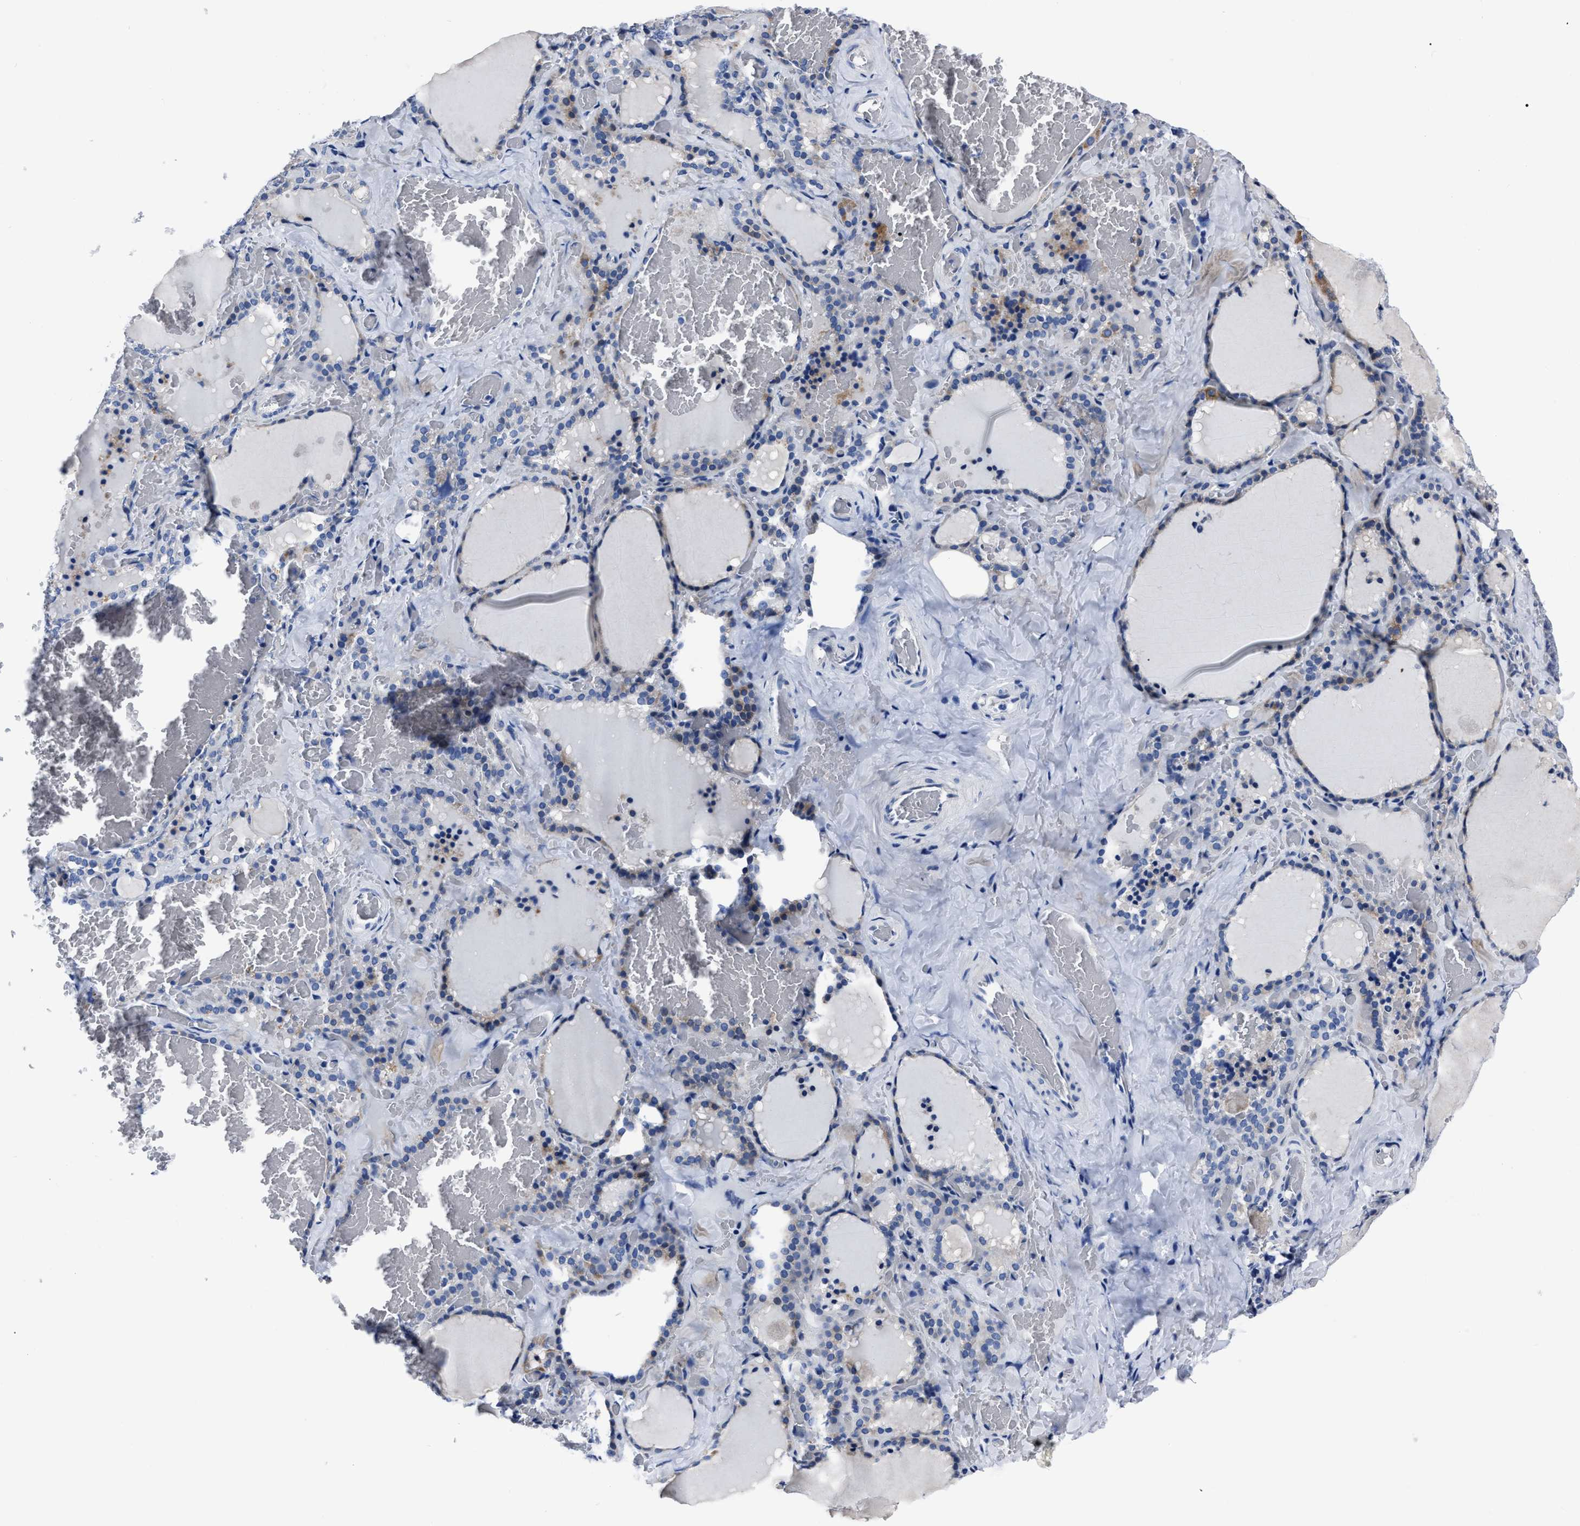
{"staining": {"intensity": "moderate", "quantity": "<25%", "location": "cytoplasmic/membranous"}, "tissue": "thyroid gland", "cell_type": "Glandular cells", "image_type": "normal", "snomed": [{"axis": "morphology", "description": "Normal tissue, NOS"}, {"axis": "topography", "description": "Thyroid gland"}], "caption": "Immunohistochemical staining of unremarkable human thyroid gland exhibits low levels of moderate cytoplasmic/membranous expression in approximately <25% of glandular cells.", "gene": "MOV10L1", "patient": {"sex": "female", "age": 22}}